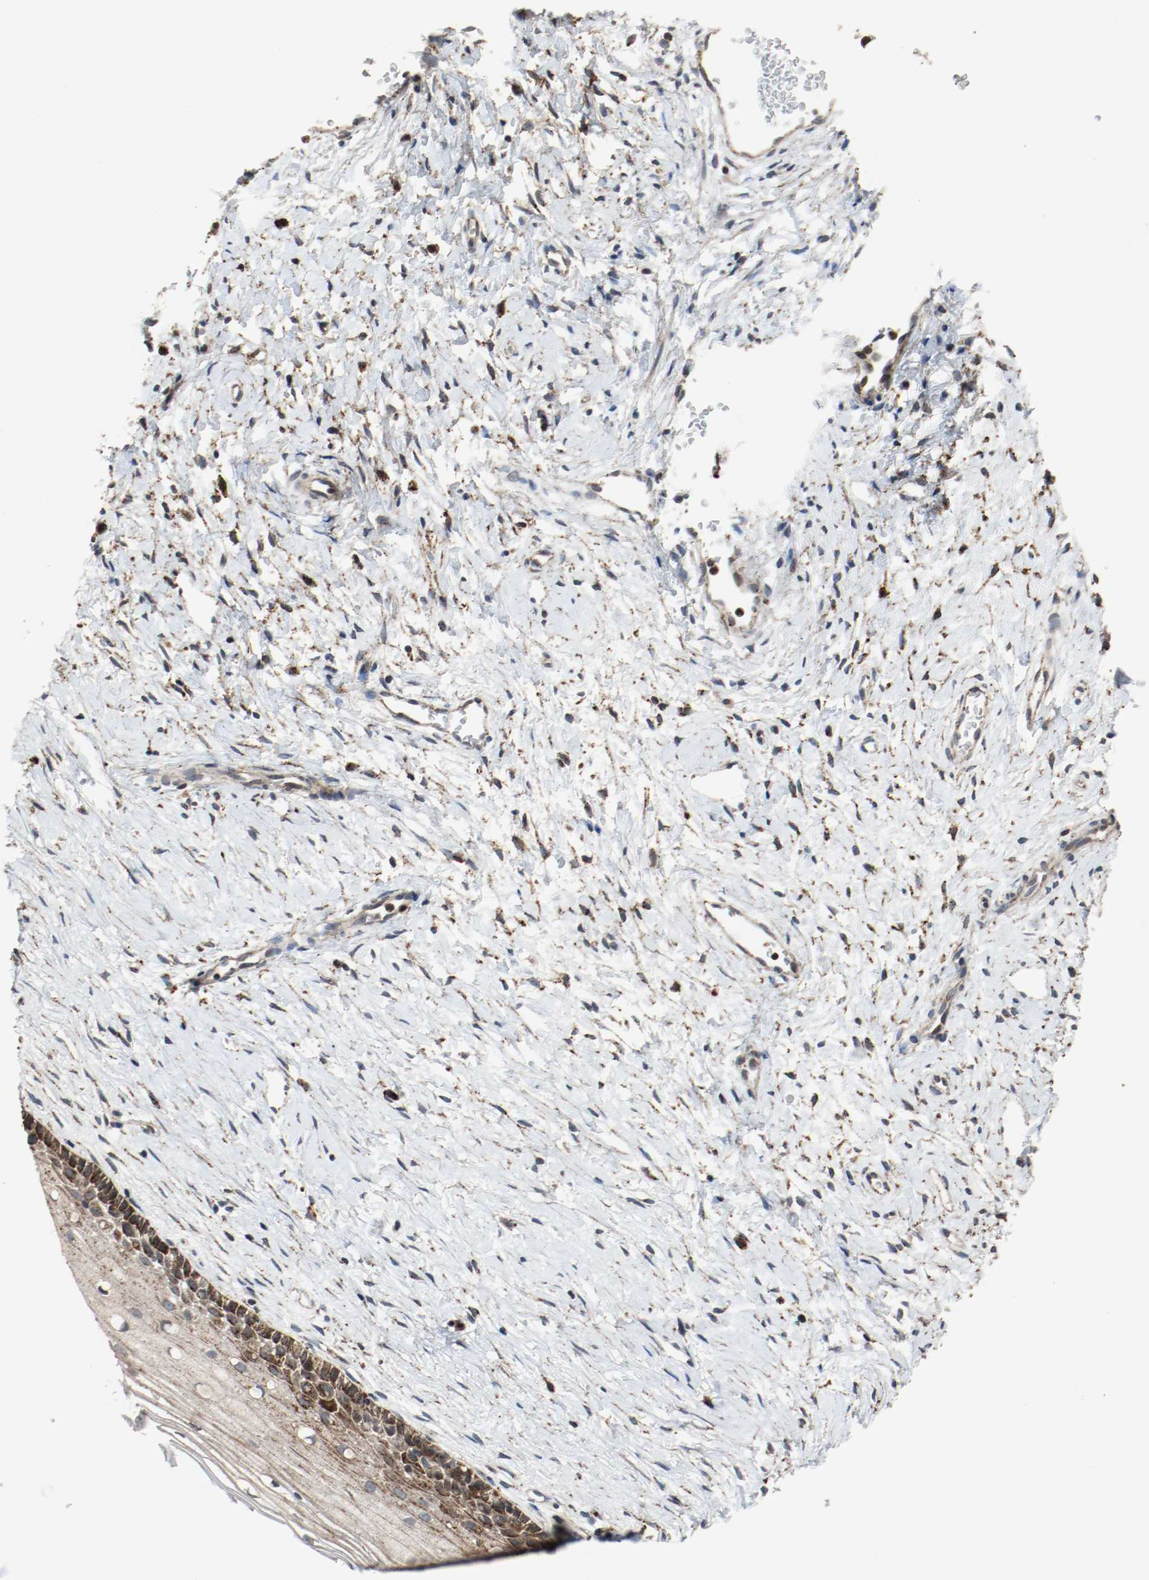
{"staining": {"intensity": "strong", "quantity": ">75%", "location": "cytoplasmic/membranous"}, "tissue": "cervix", "cell_type": "Glandular cells", "image_type": "normal", "snomed": [{"axis": "morphology", "description": "Normal tissue, NOS"}, {"axis": "topography", "description": "Cervix"}], "caption": "Immunohistochemical staining of benign human cervix demonstrates high levels of strong cytoplasmic/membranous staining in about >75% of glandular cells. (DAB IHC with brightfield microscopy, high magnification).", "gene": "LAMP2", "patient": {"sex": "female", "age": 46}}